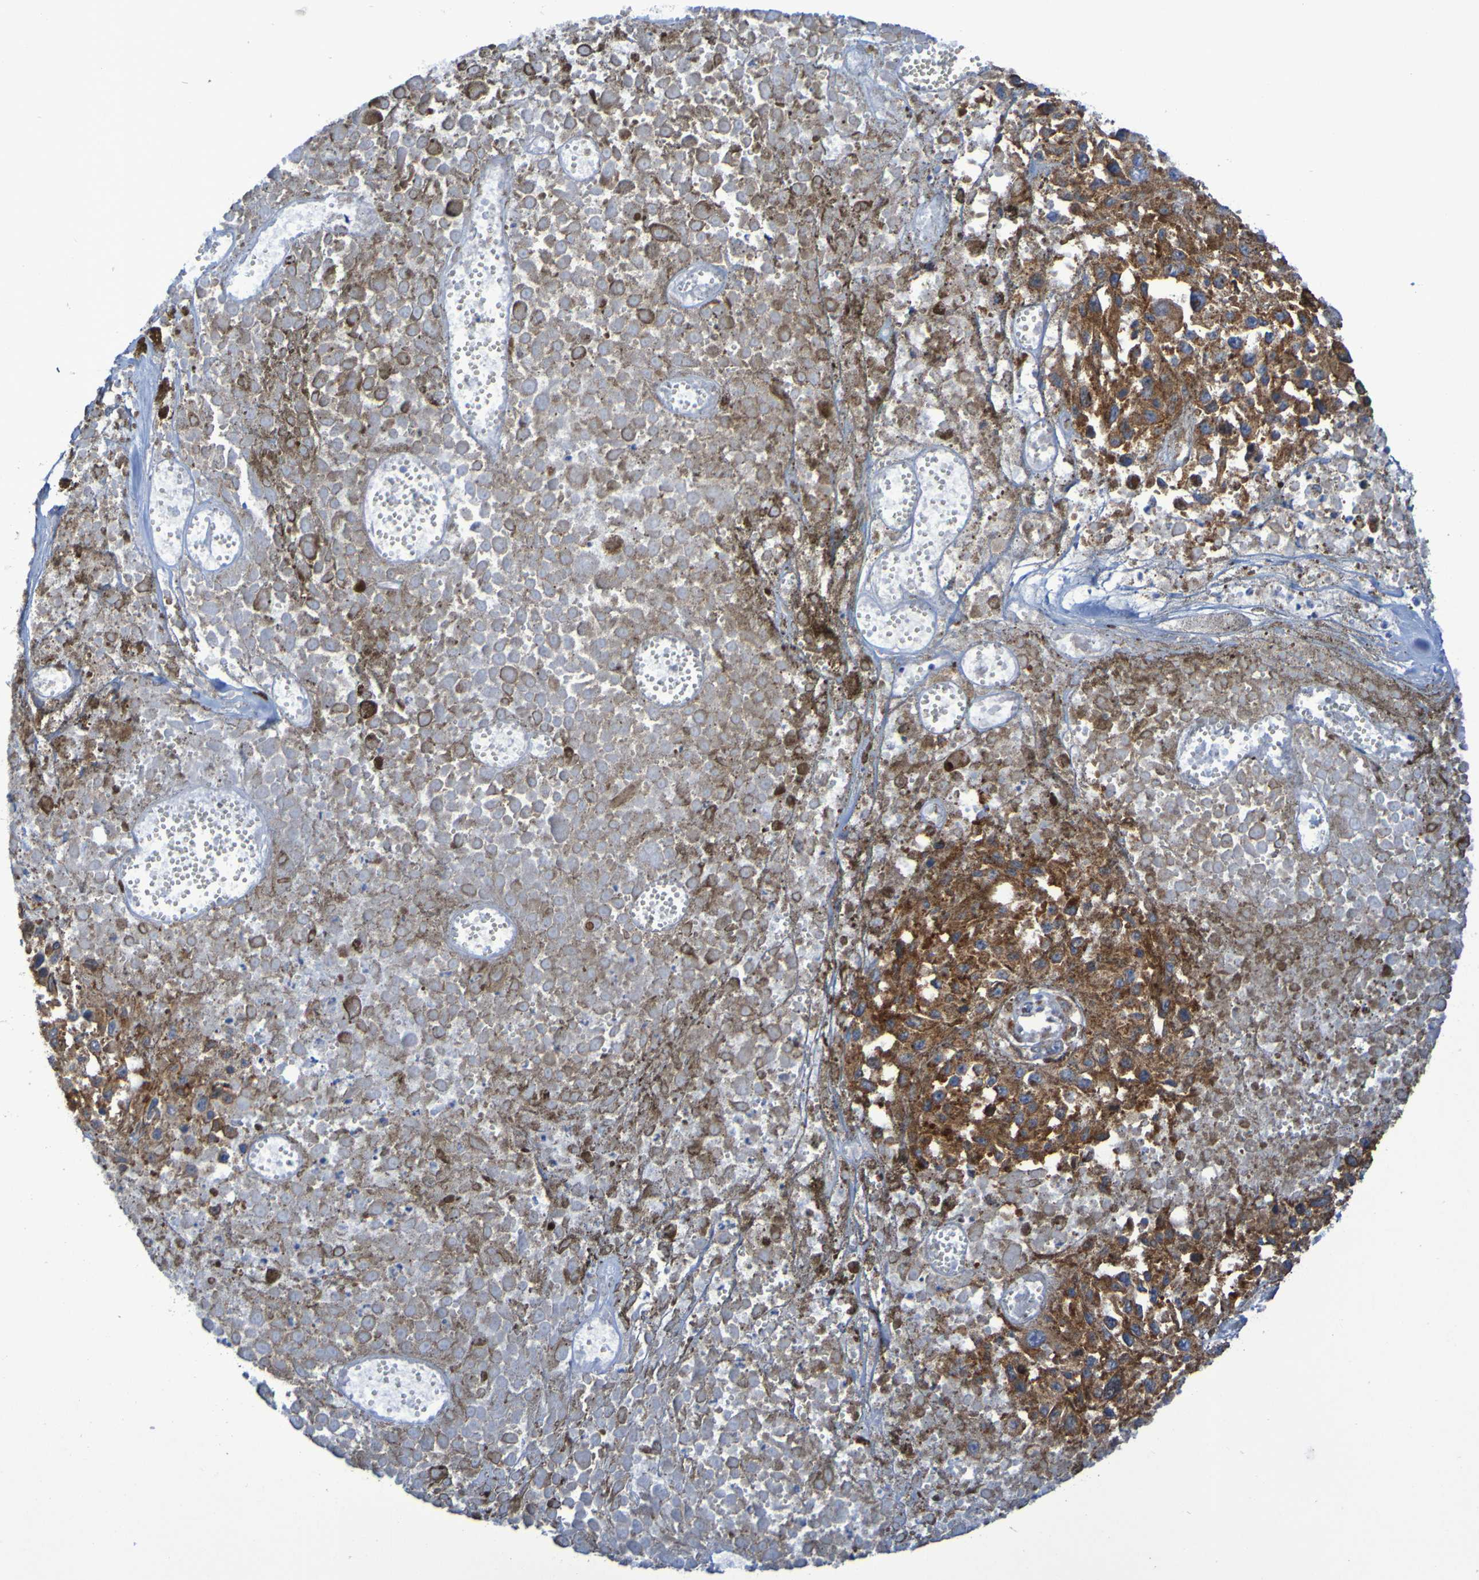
{"staining": {"intensity": "moderate", "quantity": ">75%", "location": "cytoplasmic/membranous"}, "tissue": "melanoma", "cell_type": "Tumor cells", "image_type": "cancer", "snomed": [{"axis": "morphology", "description": "Malignant melanoma, Metastatic site"}, {"axis": "topography", "description": "Lymph node"}], "caption": "Tumor cells show medium levels of moderate cytoplasmic/membranous expression in approximately >75% of cells in human melanoma.", "gene": "FKBP3", "patient": {"sex": "male", "age": 59}}